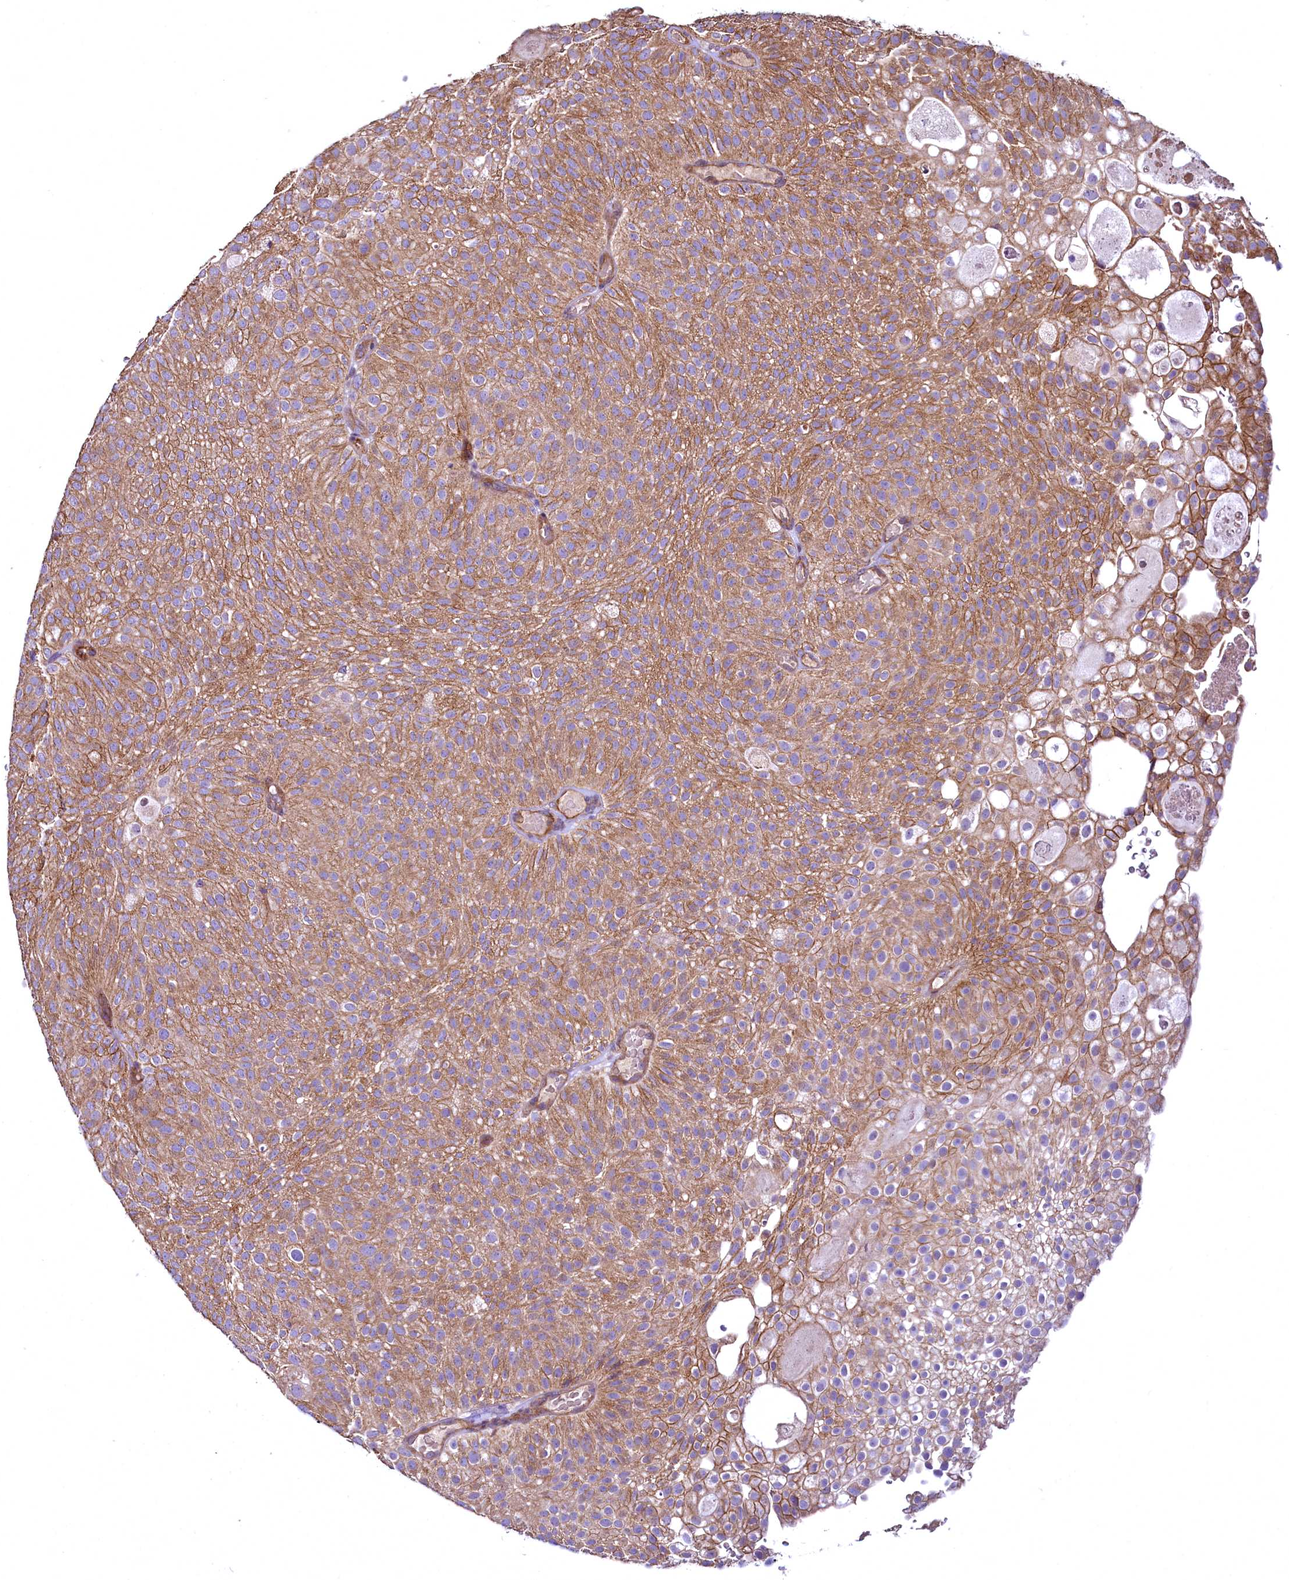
{"staining": {"intensity": "strong", "quantity": ">75%", "location": "cytoplasmic/membranous"}, "tissue": "urothelial cancer", "cell_type": "Tumor cells", "image_type": "cancer", "snomed": [{"axis": "morphology", "description": "Urothelial carcinoma, Low grade"}, {"axis": "topography", "description": "Urinary bladder"}], "caption": "Tumor cells show strong cytoplasmic/membranous positivity in about >75% of cells in urothelial carcinoma (low-grade).", "gene": "TBCEL", "patient": {"sex": "male", "age": 78}}